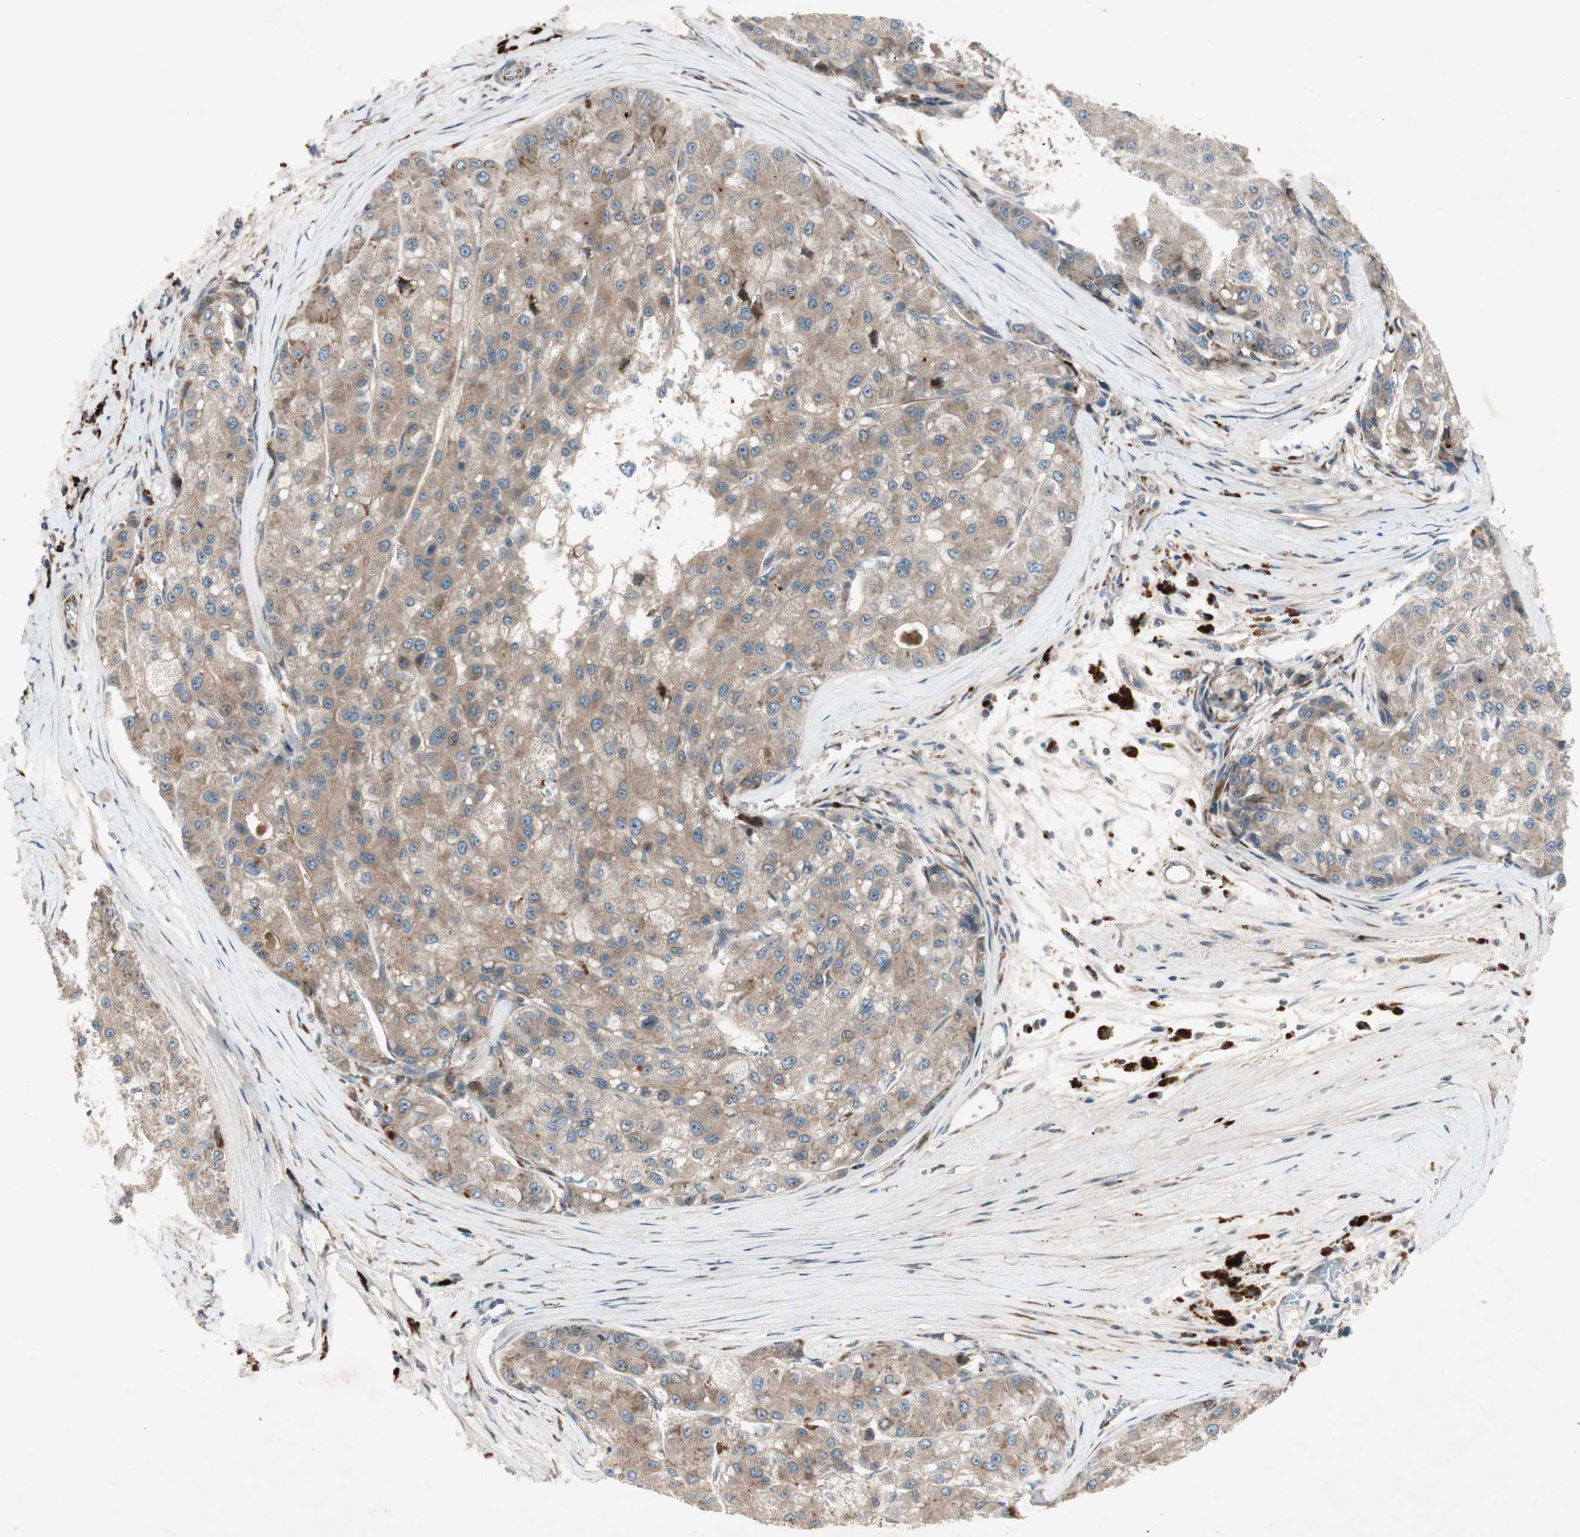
{"staining": {"intensity": "strong", "quantity": ">75%", "location": "cytoplasmic/membranous"}, "tissue": "liver cancer", "cell_type": "Tumor cells", "image_type": "cancer", "snomed": [{"axis": "morphology", "description": "Carcinoma, Hepatocellular, NOS"}, {"axis": "topography", "description": "Liver"}], "caption": "Brown immunohistochemical staining in human liver cancer shows strong cytoplasmic/membranous positivity in approximately >75% of tumor cells.", "gene": "APOO", "patient": {"sex": "male", "age": 80}}